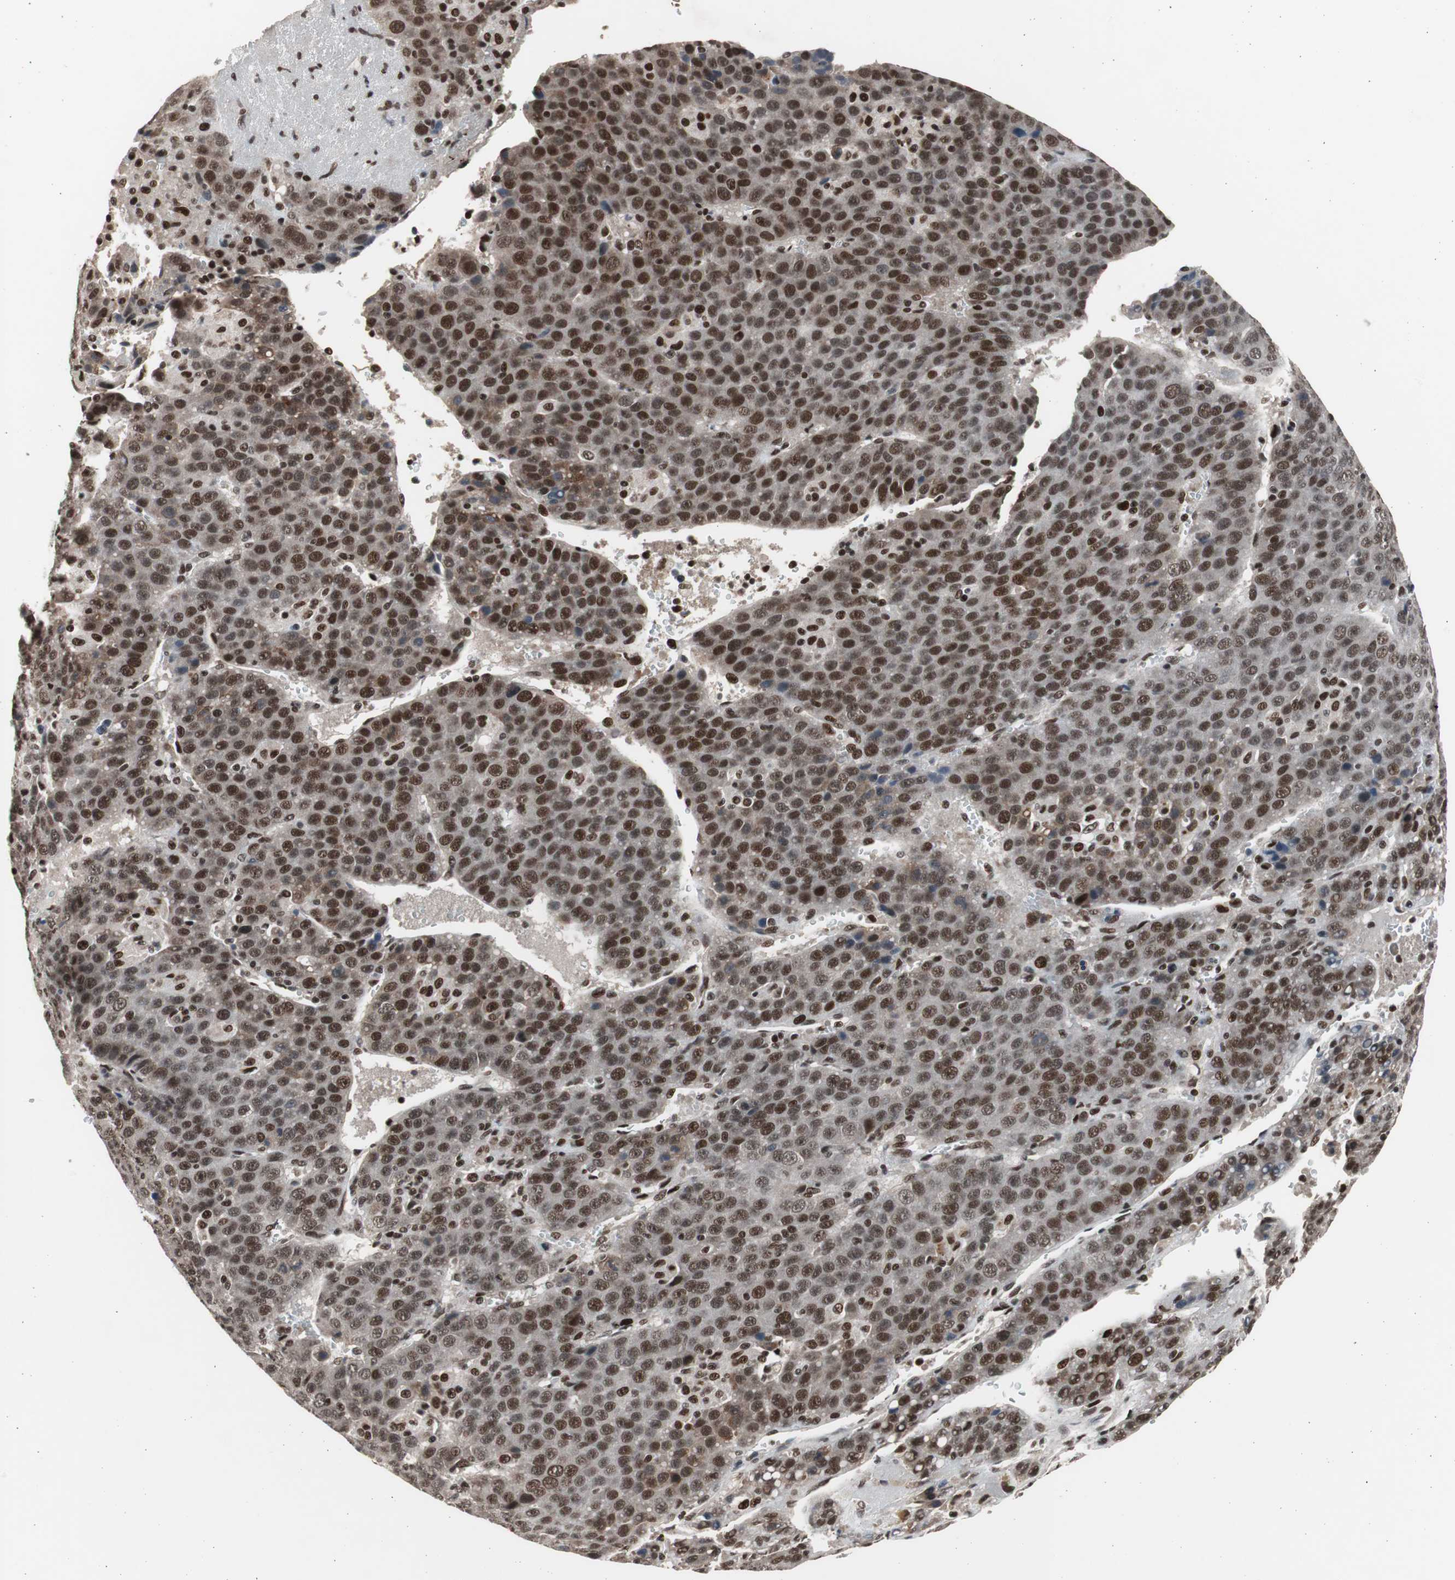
{"staining": {"intensity": "strong", "quantity": ">75%", "location": "nuclear"}, "tissue": "liver cancer", "cell_type": "Tumor cells", "image_type": "cancer", "snomed": [{"axis": "morphology", "description": "Carcinoma, Hepatocellular, NOS"}, {"axis": "topography", "description": "Liver"}], "caption": "A histopathology image of hepatocellular carcinoma (liver) stained for a protein reveals strong nuclear brown staining in tumor cells. (IHC, brightfield microscopy, high magnification).", "gene": "RPA1", "patient": {"sex": "female", "age": 53}}